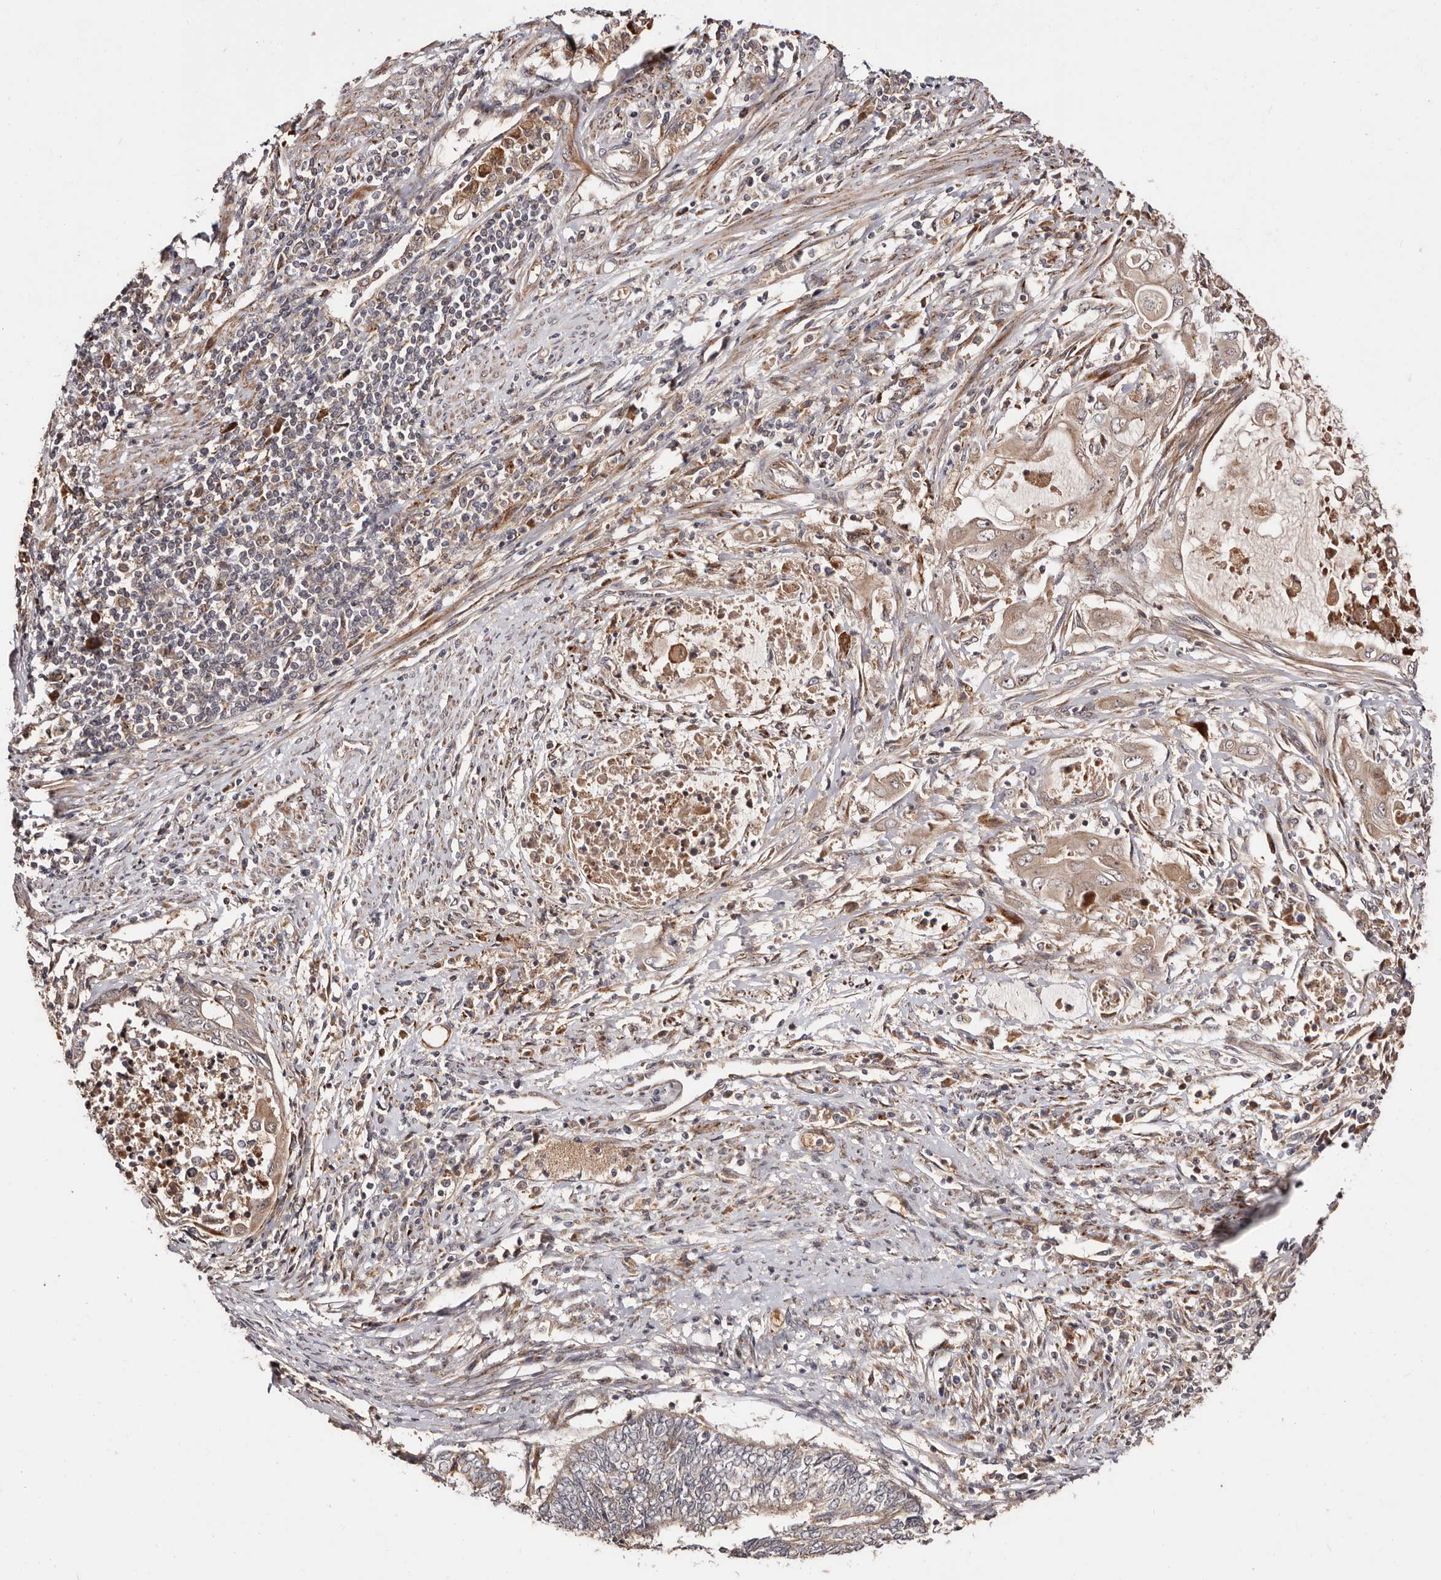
{"staining": {"intensity": "weak", "quantity": "25%-75%", "location": "cytoplasmic/membranous"}, "tissue": "endometrial cancer", "cell_type": "Tumor cells", "image_type": "cancer", "snomed": [{"axis": "morphology", "description": "Adenocarcinoma, NOS"}, {"axis": "topography", "description": "Uterus"}, {"axis": "topography", "description": "Endometrium"}], "caption": "DAB (3,3'-diaminobenzidine) immunohistochemical staining of endometrial cancer (adenocarcinoma) displays weak cytoplasmic/membranous protein positivity in about 25%-75% of tumor cells.", "gene": "PTPN22", "patient": {"sex": "female", "age": 70}}